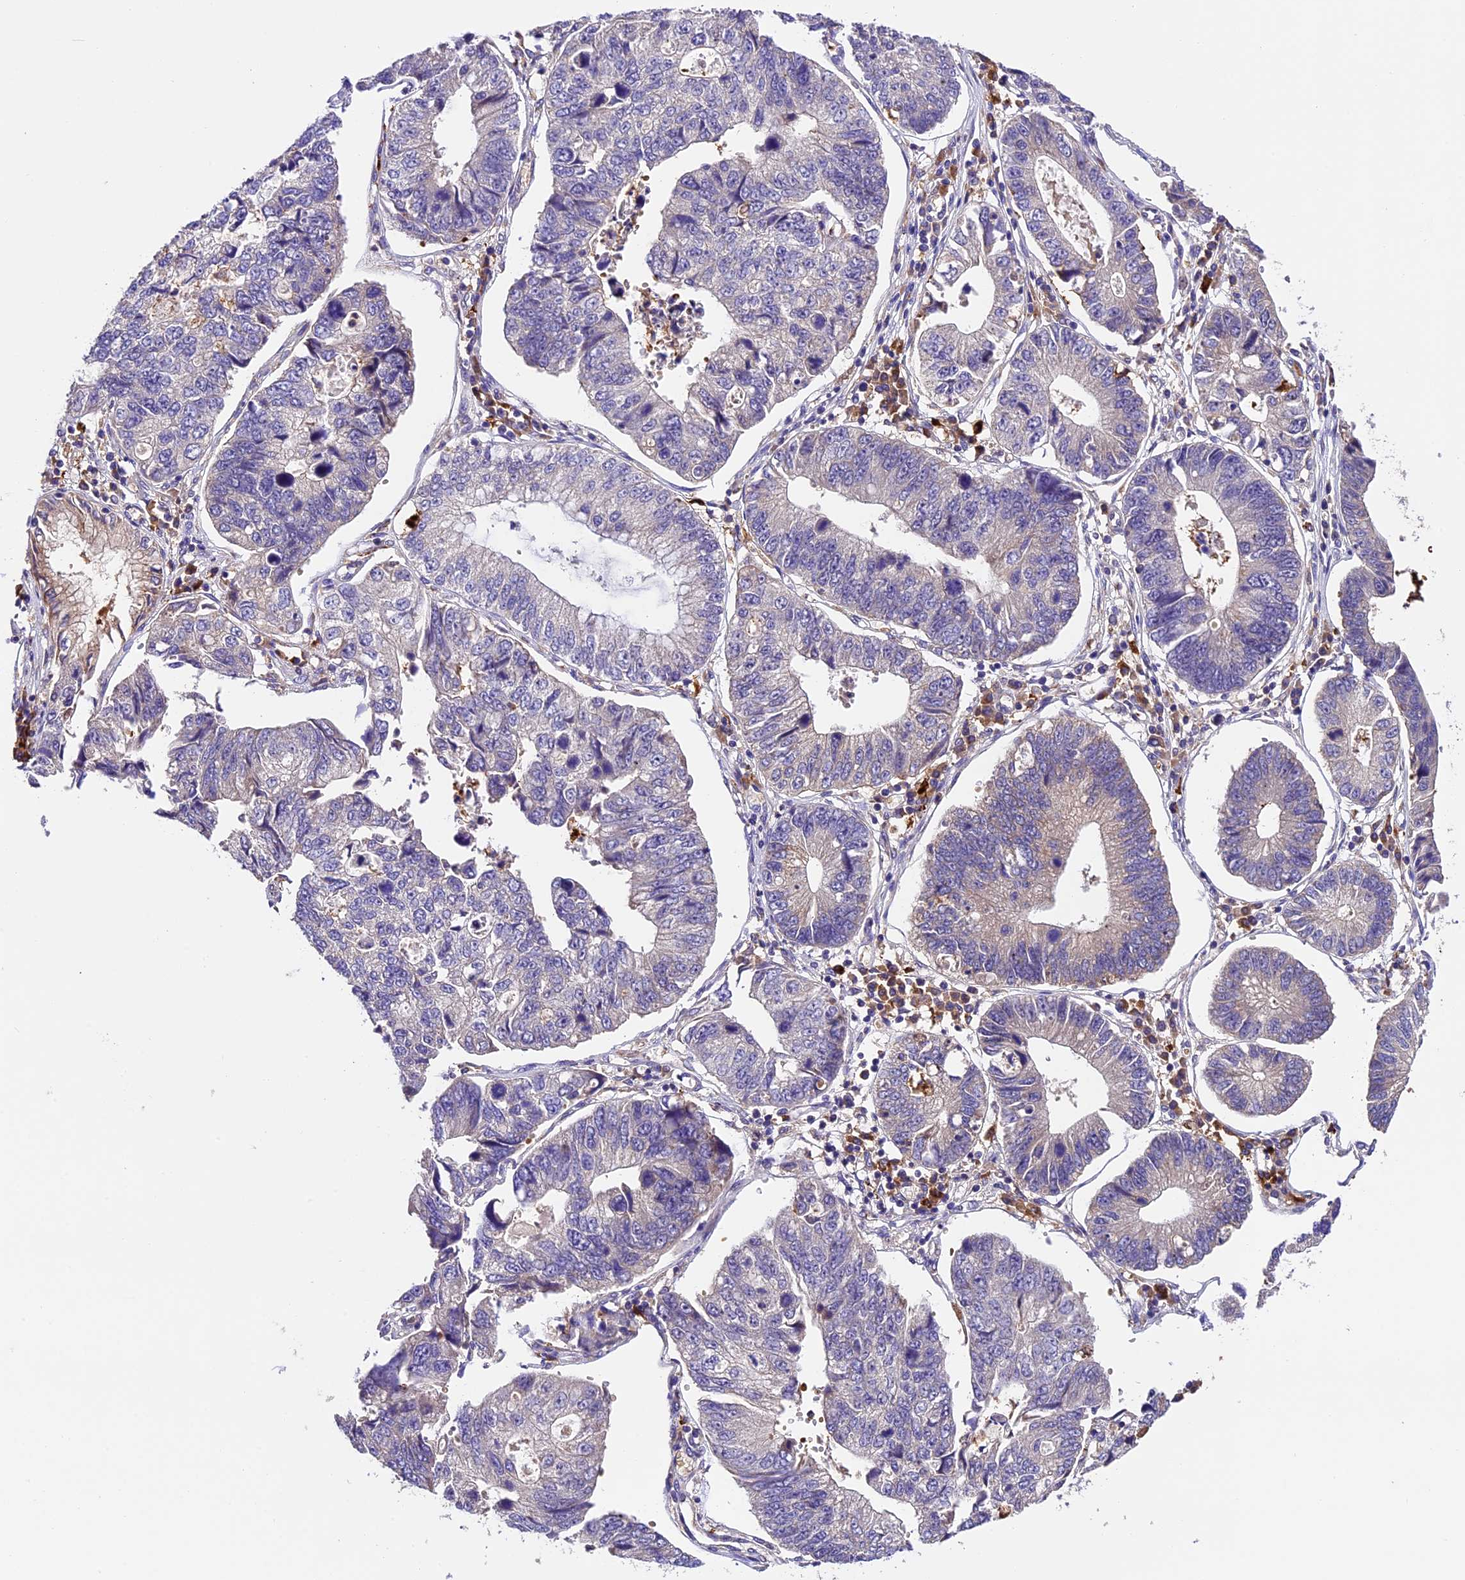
{"staining": {"intensity": "negative", "quantity": "none", "location": "none"}, "tissue": "stomach cancer", "cell_type": "Tumor cells", "image_type": "cancer", "snomed": [{"axis": "morphology", "description": "Adenocarcinoma, NOS"}, {"axis": "topography", "description": "Stomach"}], "caption": "An image of human stomach cancer is negative for staining in tumor cells.", "gene": "CILP2", "patient": {"sex": "male", "age": 59}}